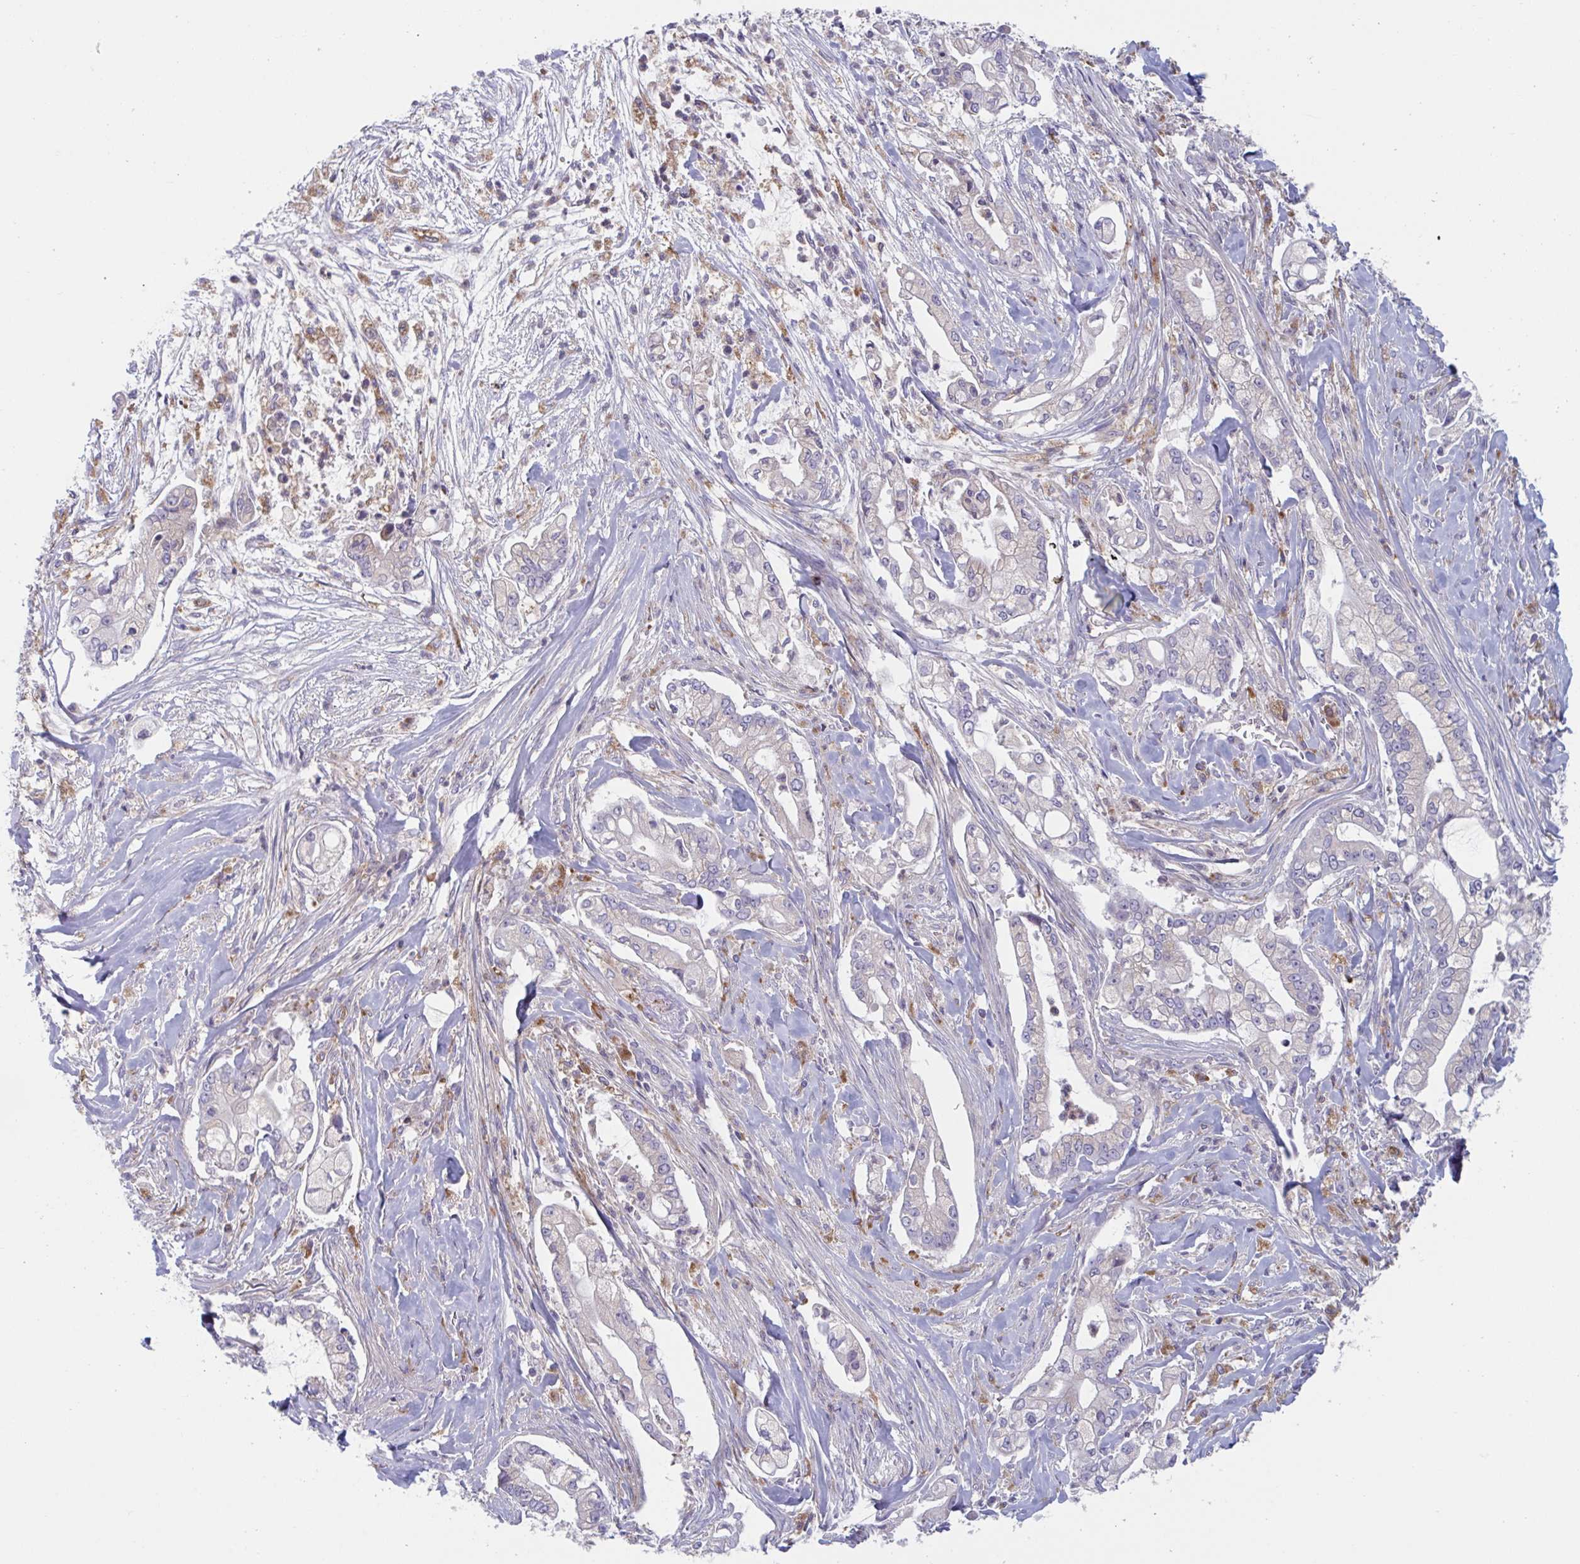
{"staining": {"intensity": "negative", "quantity": "none", "location": "none"}, "tissue": "pancreatic cancer", "cell_type": "Tumor cells", "image_type": "cancer", "snomed": [{"axis": "morphology", "description": "Adenocarcinoma, NOS"}, {"axis": "topography", "description": "Pancreas"}], "caption": "Tumor cells are negative for brown protein staining in adenocarcinoma (pancreatic). (Stains: DAB (3,3'-diaminobenzidine) immunohistochemistry (IHC) with hematoxylin counter stain, Microscopy: brightfield microscopy at high magnification).", "gene": "NIPSNAP1", "patient": {"sex": "female", "age": 69}}